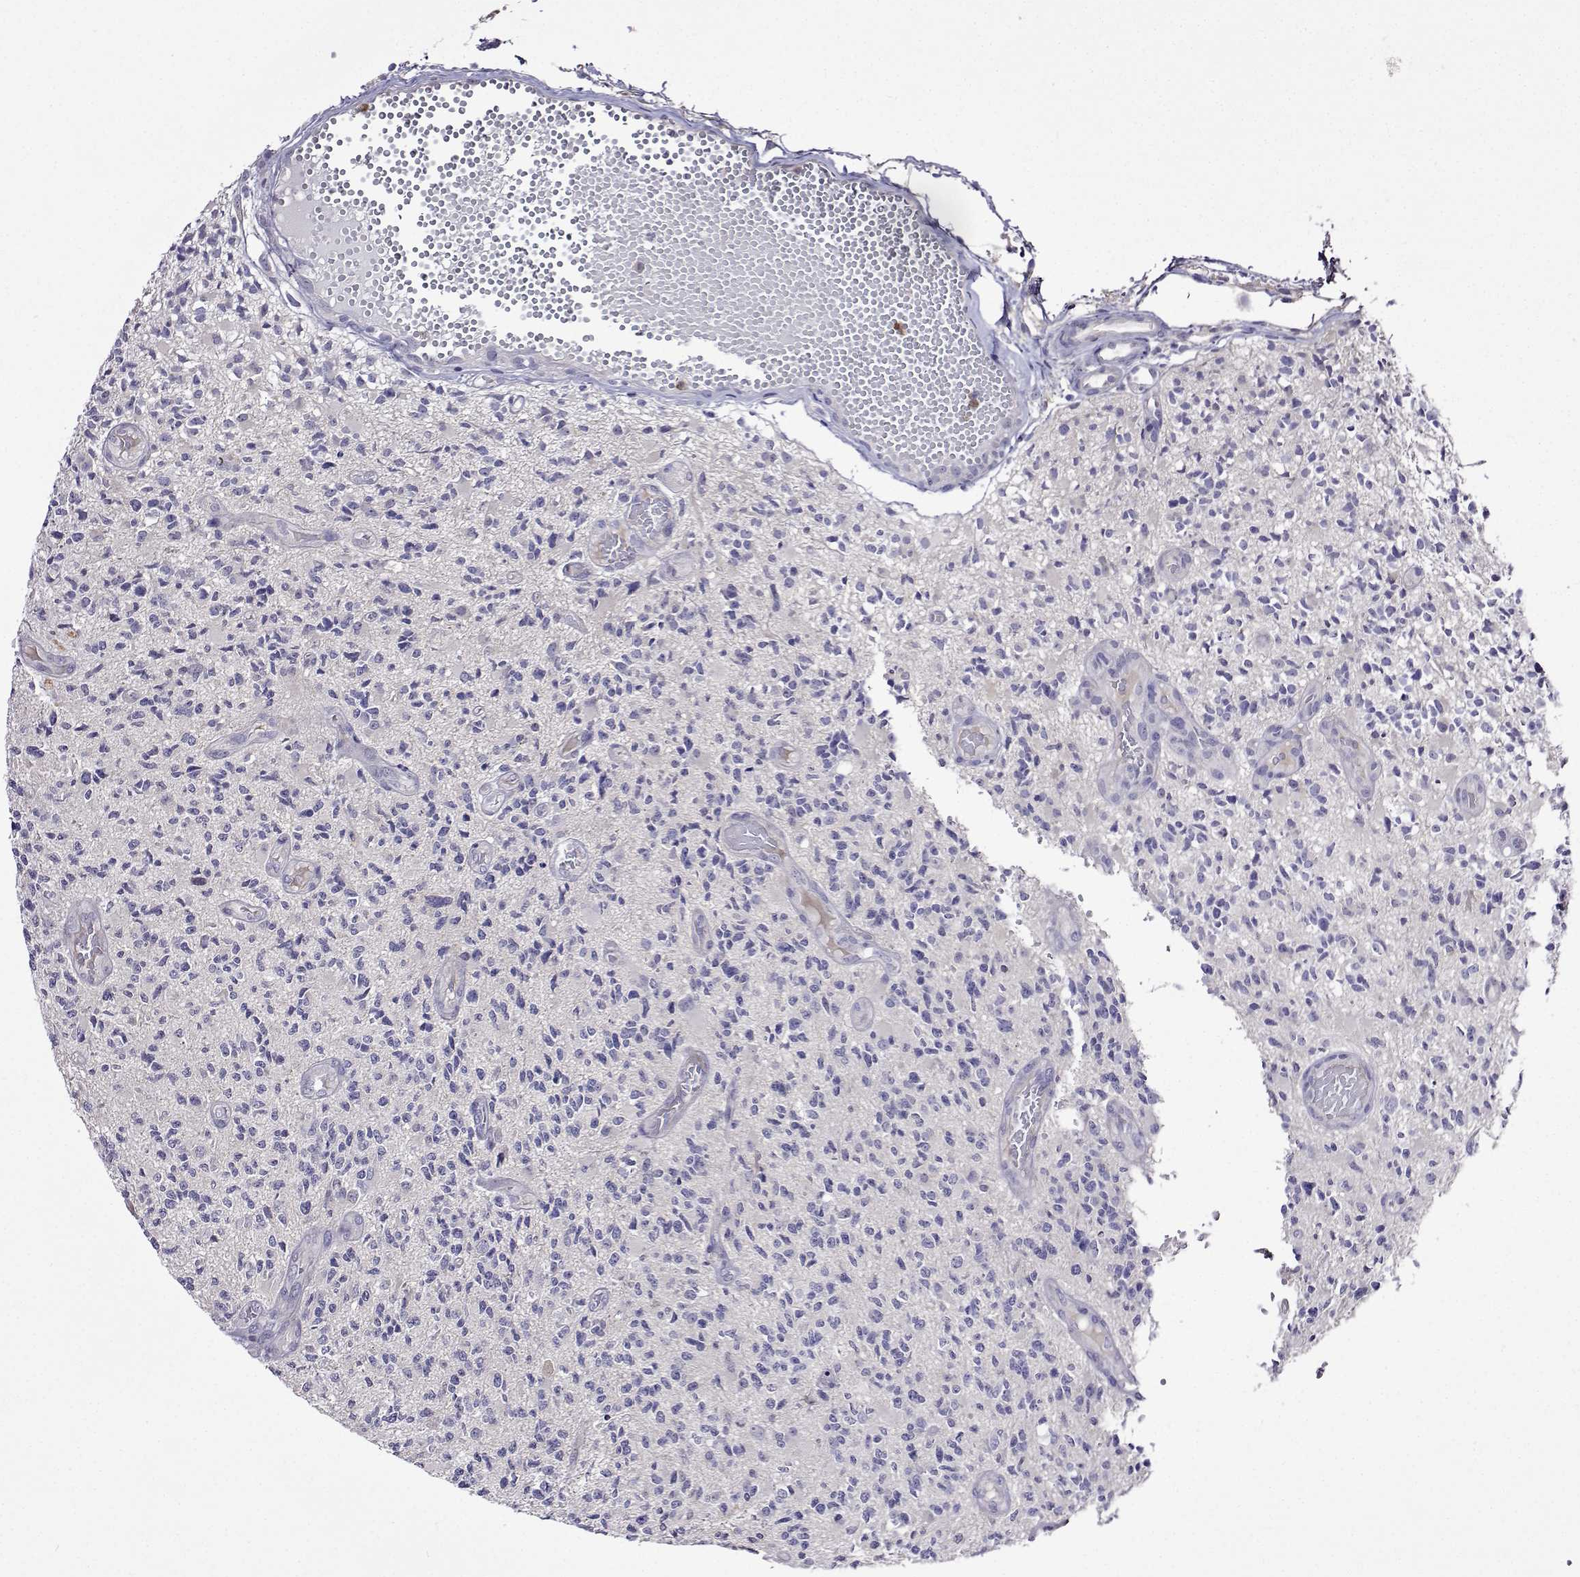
{"staining": {"intensity": "negative", "quantity": "none", "location": "none"}, "tissue": "glioma", "cell_type": "Tumor cells", "image_type": "cancer", "snomed": [{"axis": "morphology", "description": "Glioma, malignant, High grade"}, {"axis": "topography", "description": "Brain"}], "caption": "This is an immunohistochemistry (IHC) image of glioma. There is no staining in tumor cells.", "gene": "SULT2A1", "patient": {"sex": "female", "age": 63}}